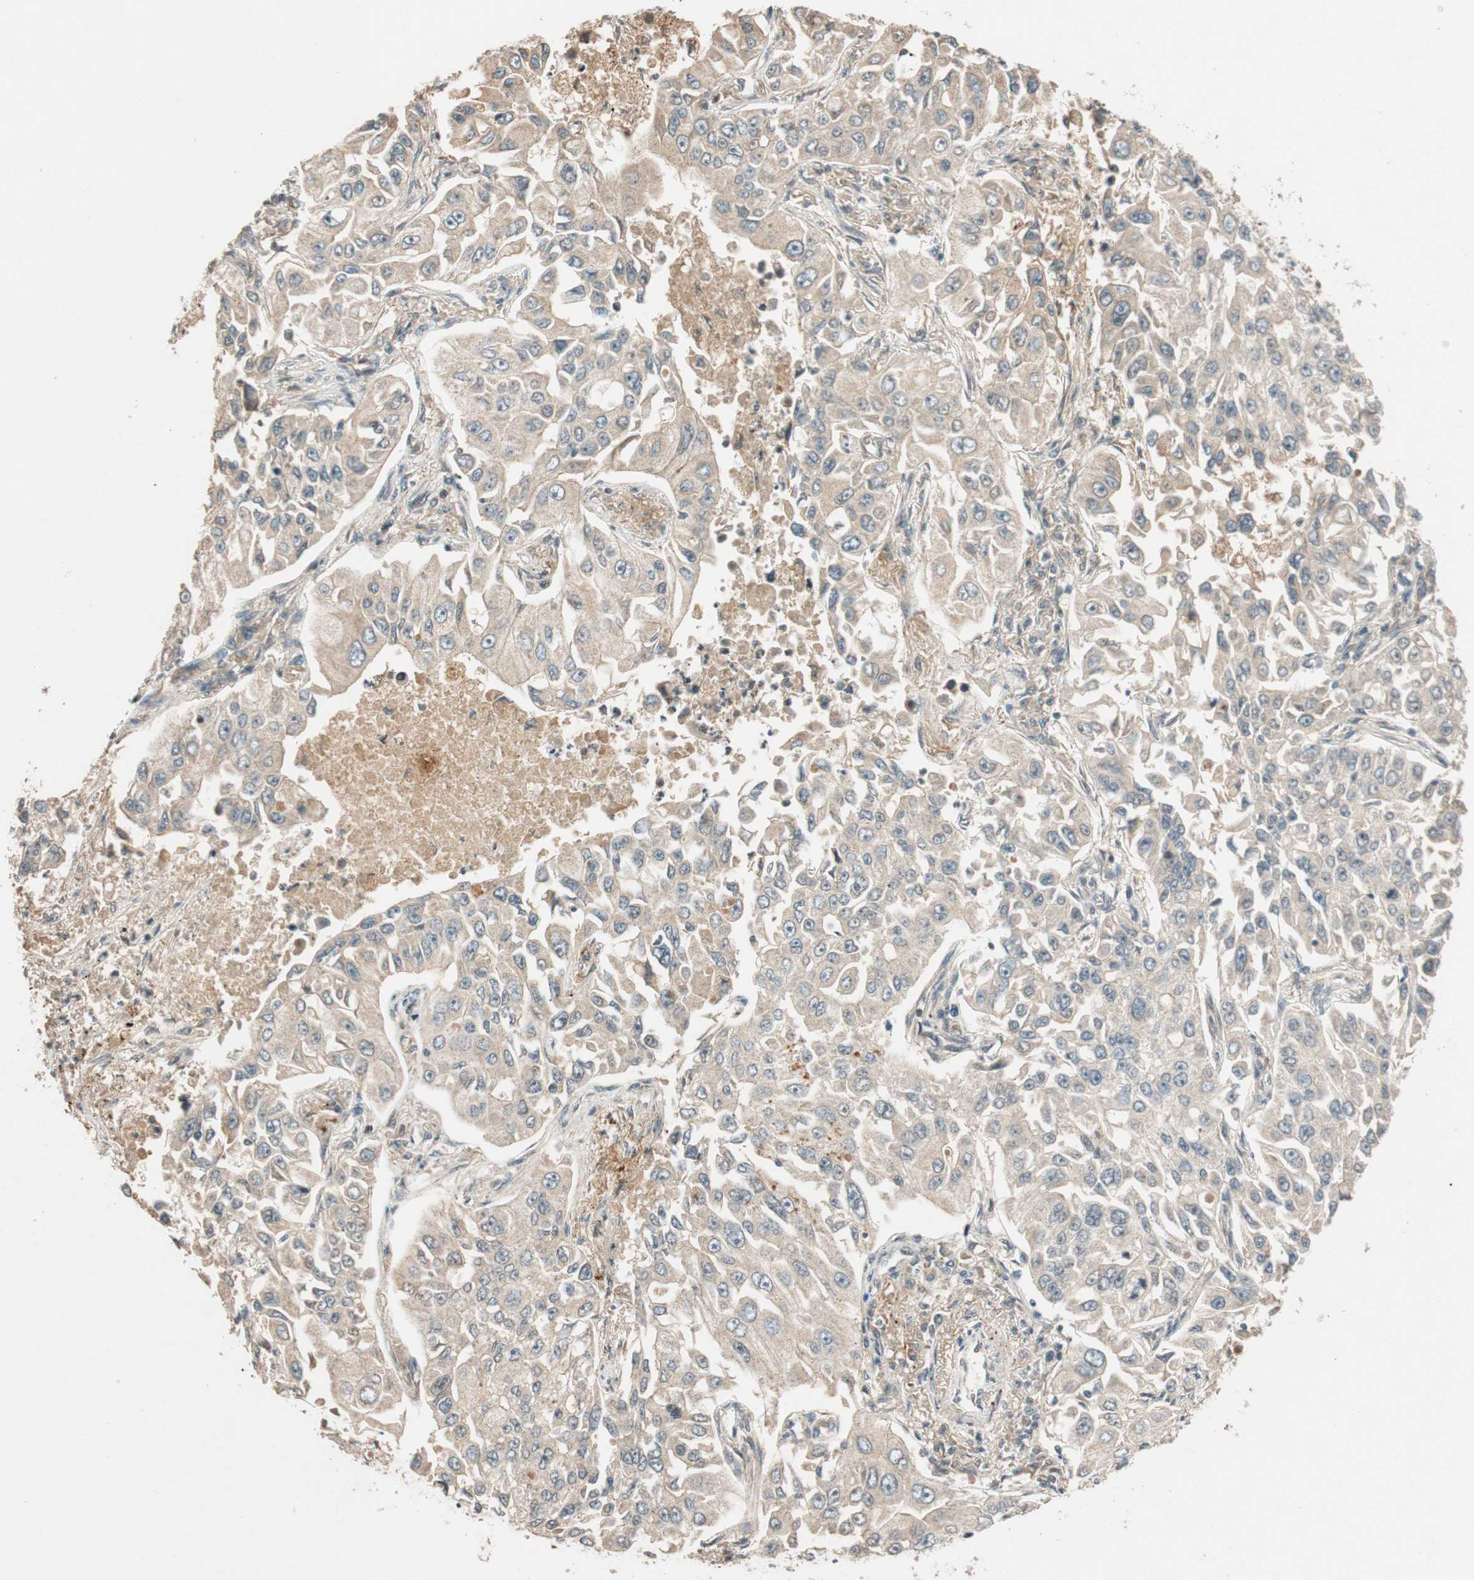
{"staining": {"intensity": "weak", "quantity": ">75%", "location": "cytoplasmic/membranous"}, "tissue": "lung cancer", "cell_type": "Tumor cells", "image_type": "cancer", "snomed": [{"axis": "morphology", "description": "Adenocarcinoma, NOS"}, {"axis": "topography", "description": "Lung"}], "caption": "Immunohistochemistry (IHC) histopathology image of human lung cancer stained for a protein (brown), which demonstrates low levels of weak cytoplasmic/membranous positivity in approximately >75% of tumor cells.", "gene": "GLB1", "patient": {"sex": "male", "age": 84}}